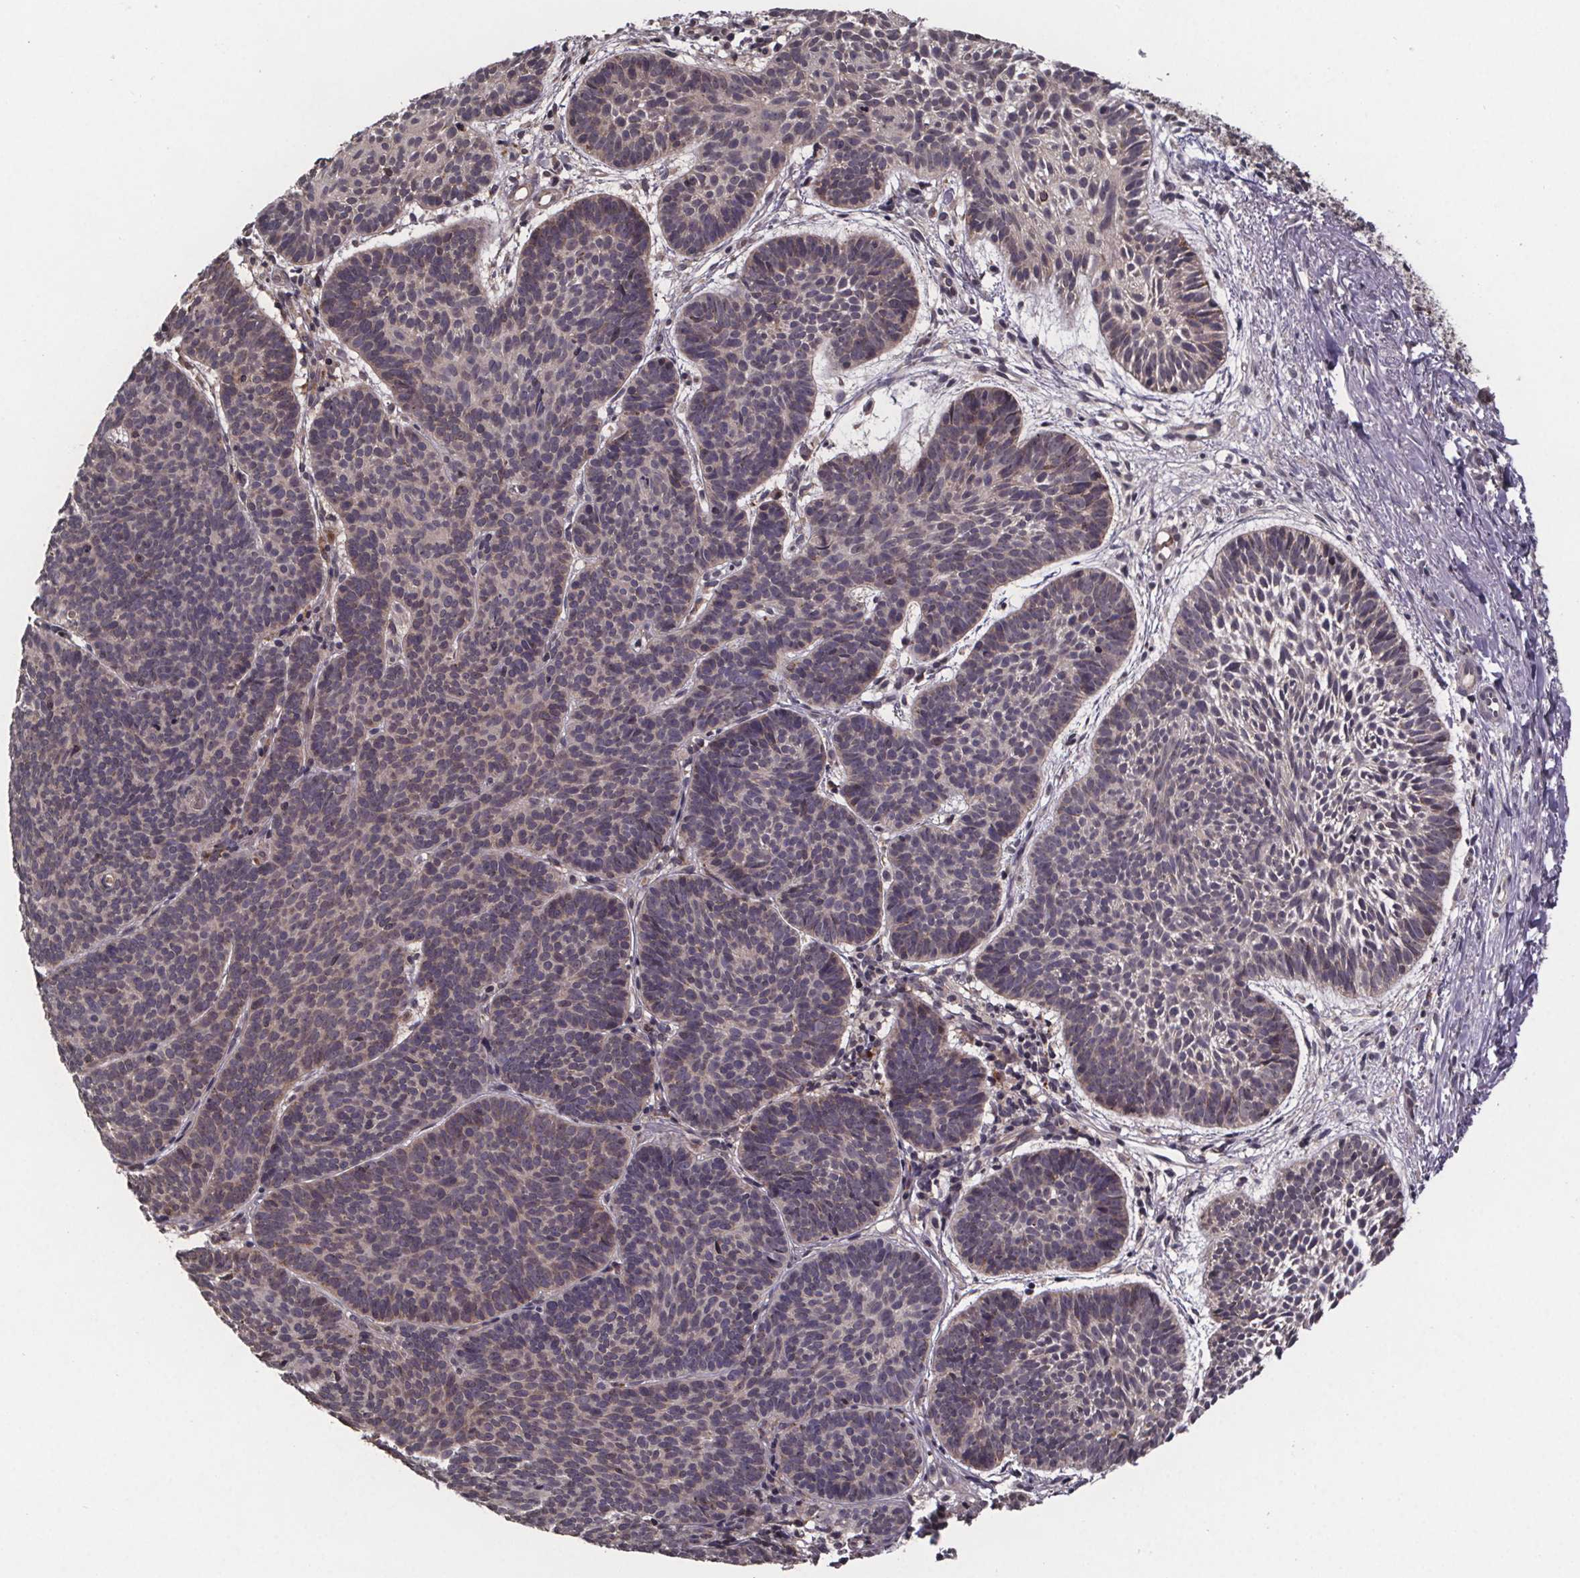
{"staining": {"intensity": "weak", "quantity": "25%-75%", "location": "cytoplasmic/membranous"}, "tissue": "skin cancer", "cell_type": "Tumor cells", "image_type": "cancer", "snomed": [{"axis": "morphology", "description": "Basal cell carcinoma"}, {"axis": "topography", "description": "Skin"}], "caption": "Human skin basal cell carcinoma stained for a protein (brown) displays weak cytoplasmic/membranous positive expression in approximately 25%-75% of tumor cells.", "gene": "SAT1", "patient": {"sex": "male", "age": 72}}